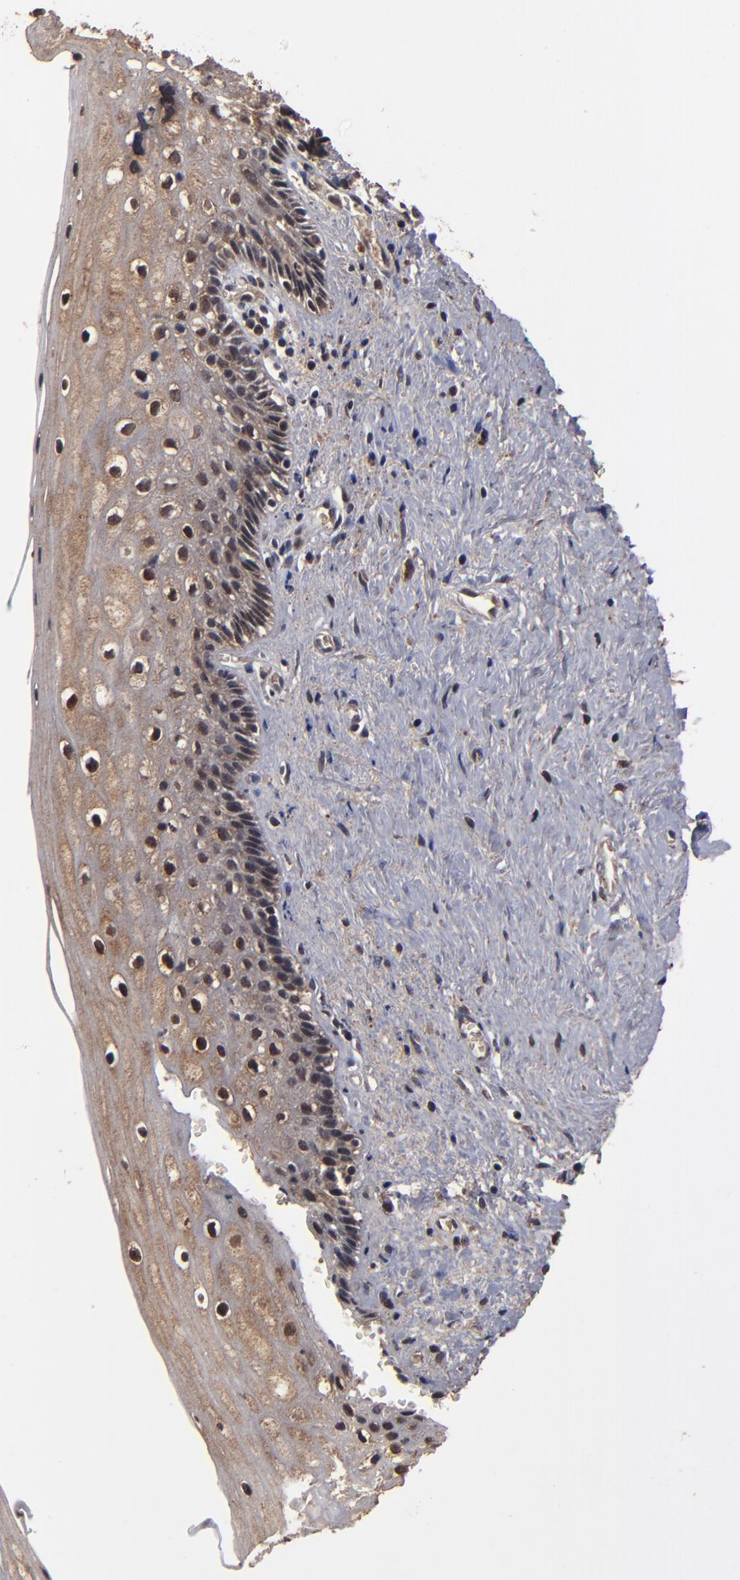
{"staining": {"intensity": "weak", "quantity": "25%-75%", "location": "cytoplasmic/membranous,nuclear"}, "tissue": "vagina", "cell_type": "Squamous epithelial cells", "image_type": "normal", "snomed": [{"axis": "morphology", "description": "Normal tissue, NOS"}, {"axis": "topography", "description": "Vagina"}], "caption": "High-magnification brightfield microscopy of unremarkable vagina stained with DAB (brown) and counterstained with hematoxylin (blue). squamous epithelial cells exhibit weak cytoplasmic/membranous,nuclear positivity is seen in approximately25%-75% of cells.", "gene": "NXF2B", "patient": {"sex": "female", "age": 46}}